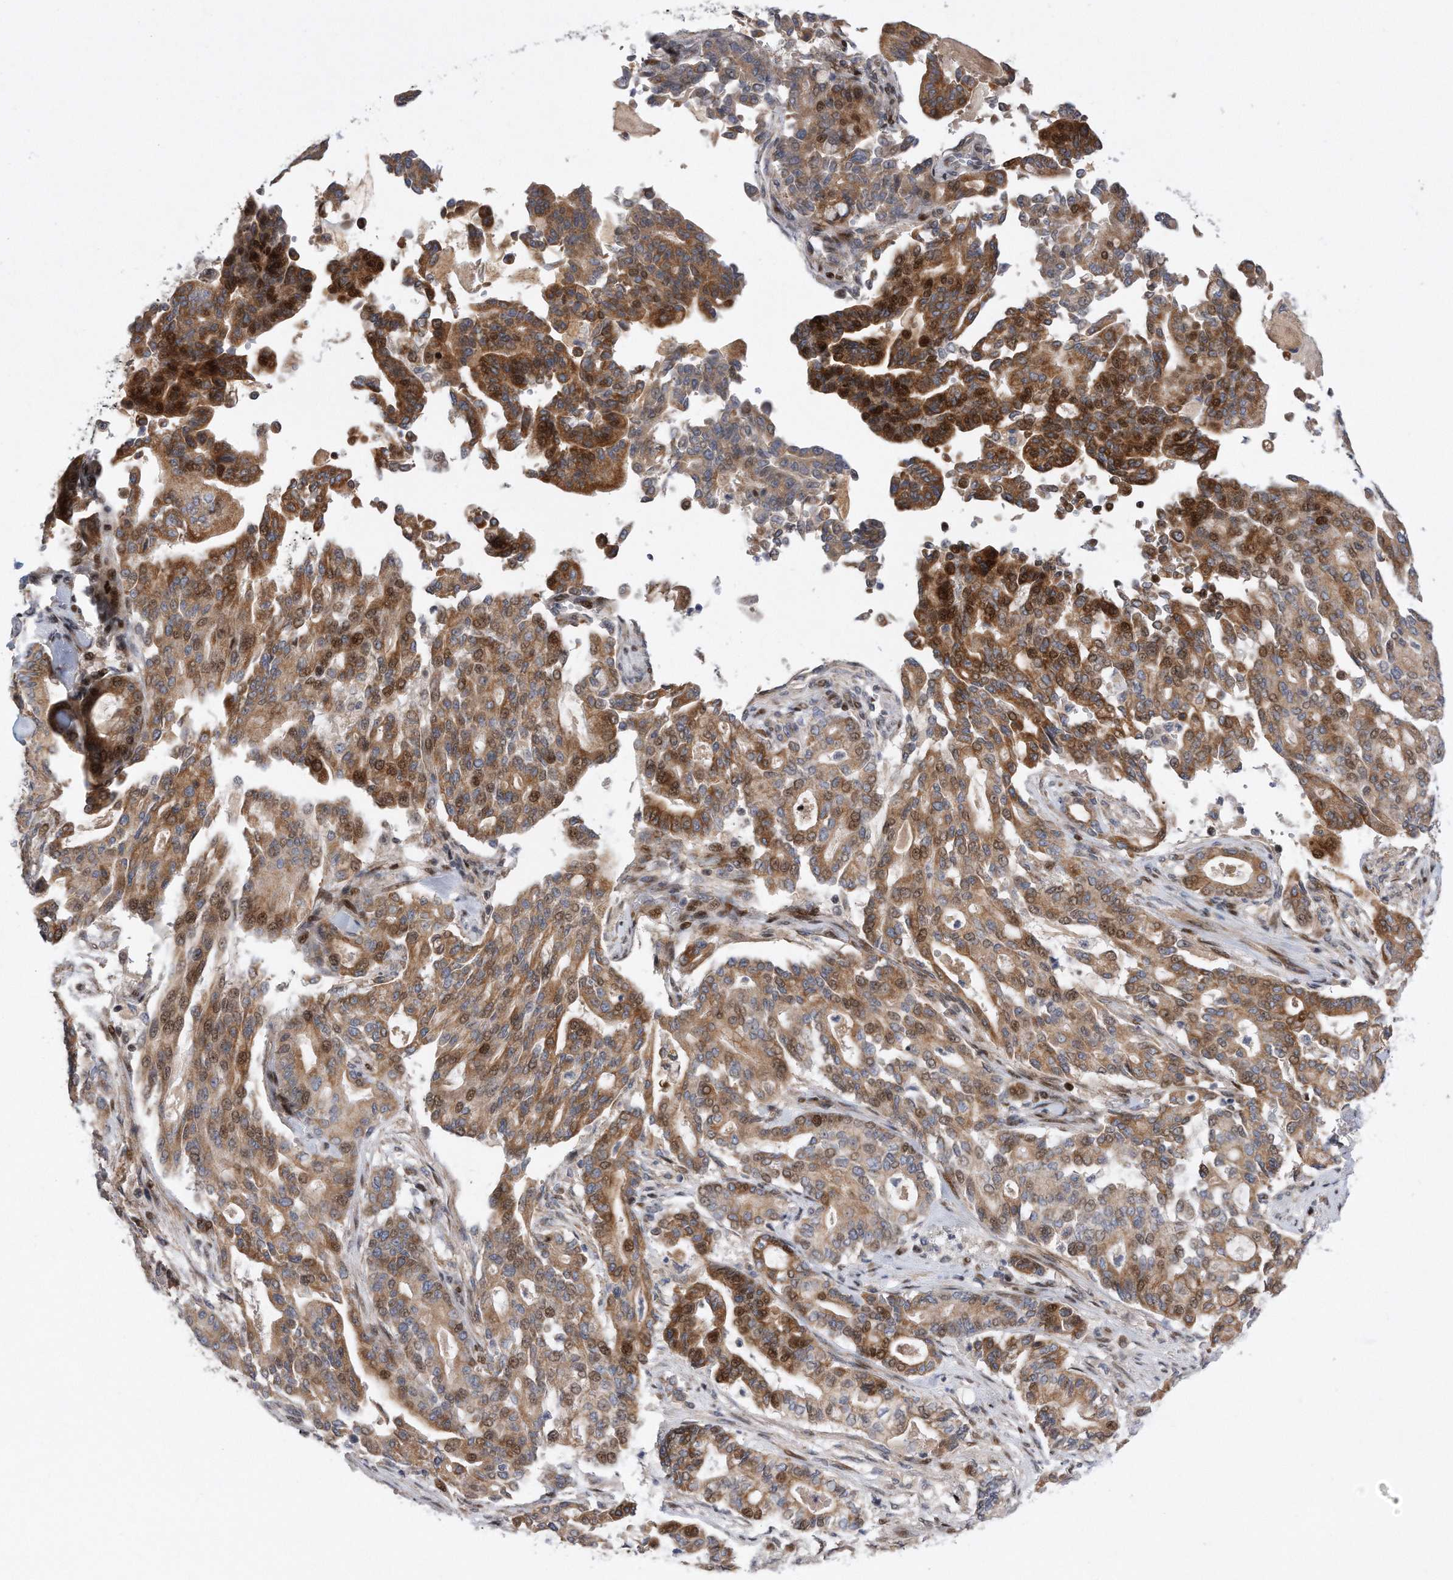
{"staining": {"intensity": "strong", "quantity": ">75%", "location": "cytoplasmic/membranous,nuclear"}, "tissue": "pancreatic cancer", "cell_type": "Tumor cells", "image_type": "cancer", "snomed": [{"axis": "morphology", "description": "Adenocarcinoma, NOS"}, {"axis": "topography", "description": "Pancreas"}], "caption": "Pancreatic cancer (adenocarcinoma) stained for a protein (brown) displays strong cytoplasmic/membranous and nuclear positive positivity in about >75% of tumor cells.", "gene": "CDH12", "patient": {"sex": "male", "age": 63}}